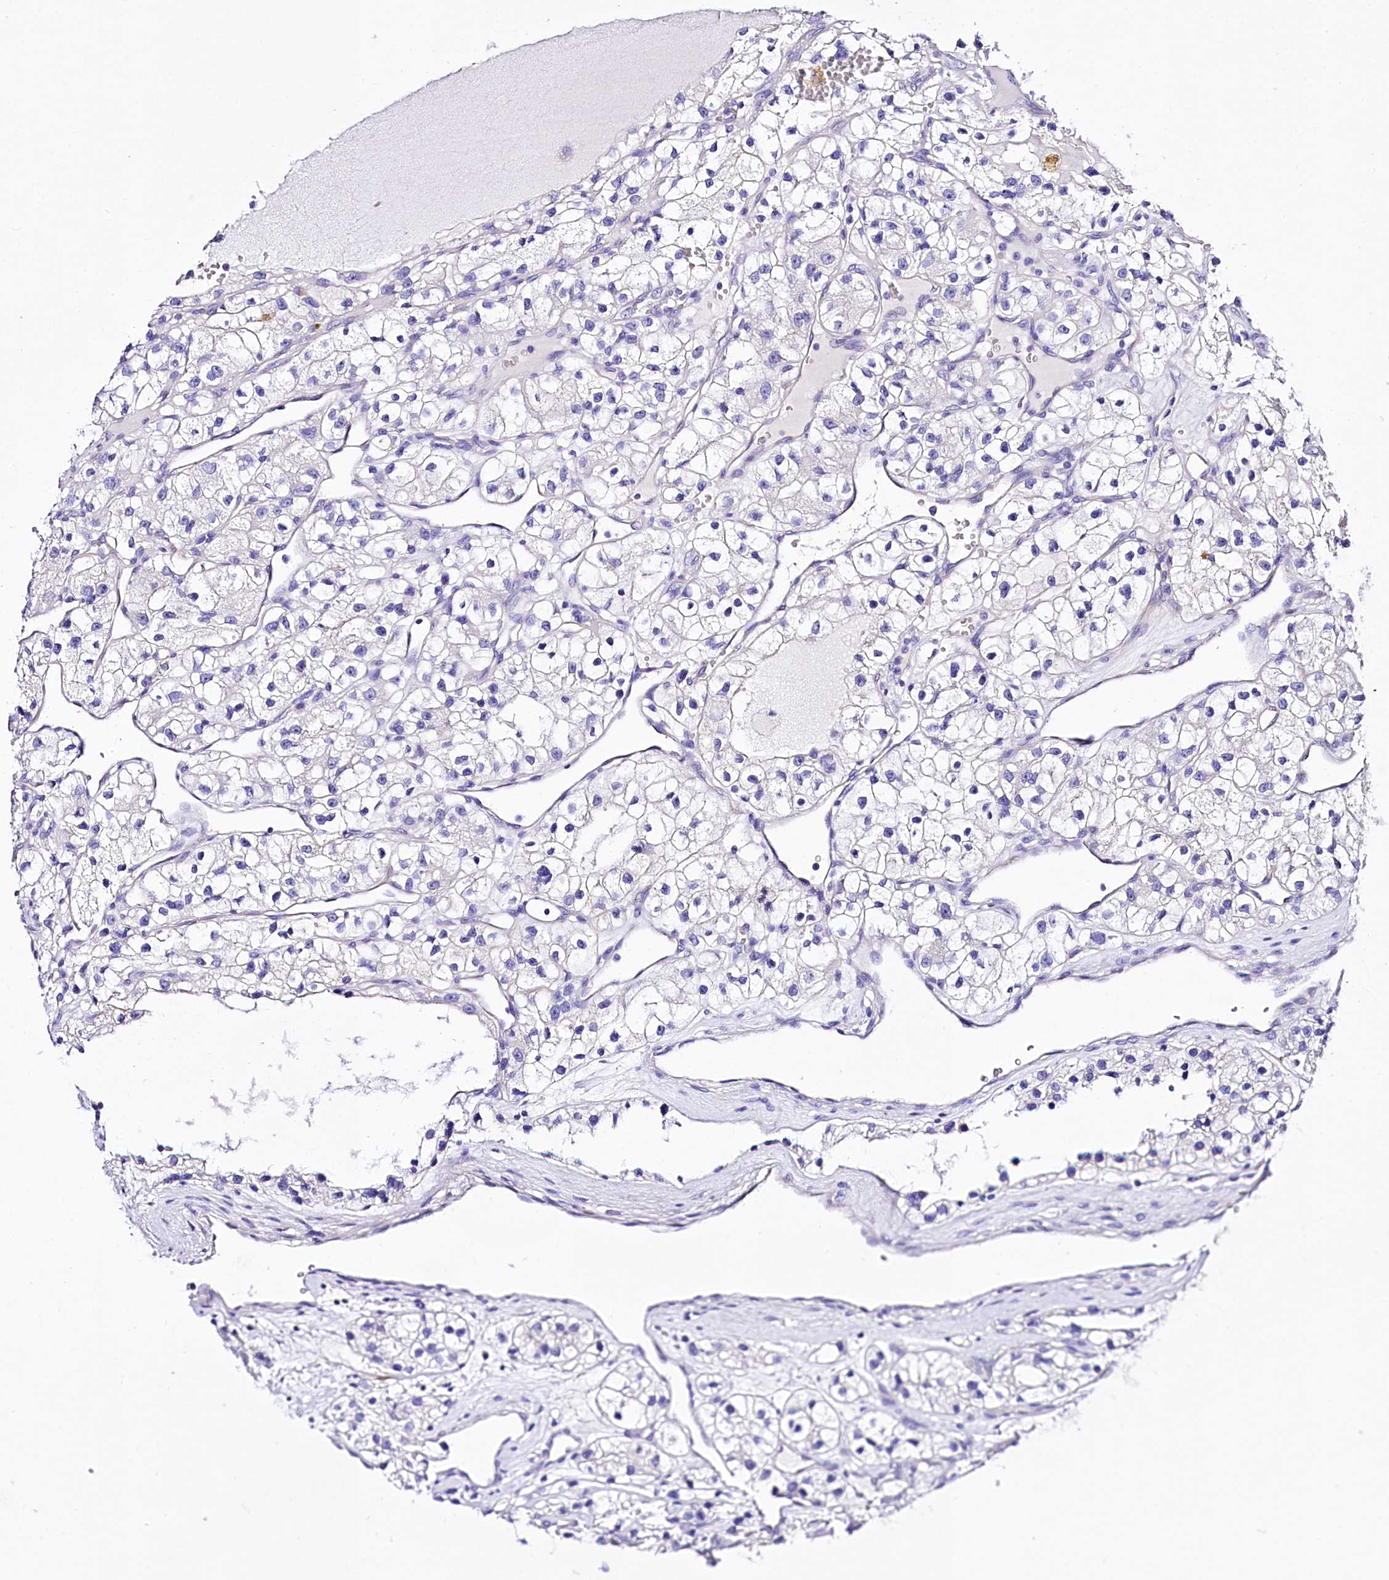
{"staining": {"intensity": "negative", "quantity": "none", "location": "none"}, "tissue": "renal cancer", "cell_type": "Tumor cells", "image_type": "cancer", "snomed": [{"axis": "morphology", "description": "Adenocarcinoma, NOS"}, {"axis": "topography", "description": "Kidney"}], "caption": "This is an immunohistochemistry histopathology image of renal cancer (adenocarcinoma). There is no positivity in tumor cells.", "gene": "A2ML1", "patient": {"sex": "female", "age": 57}}